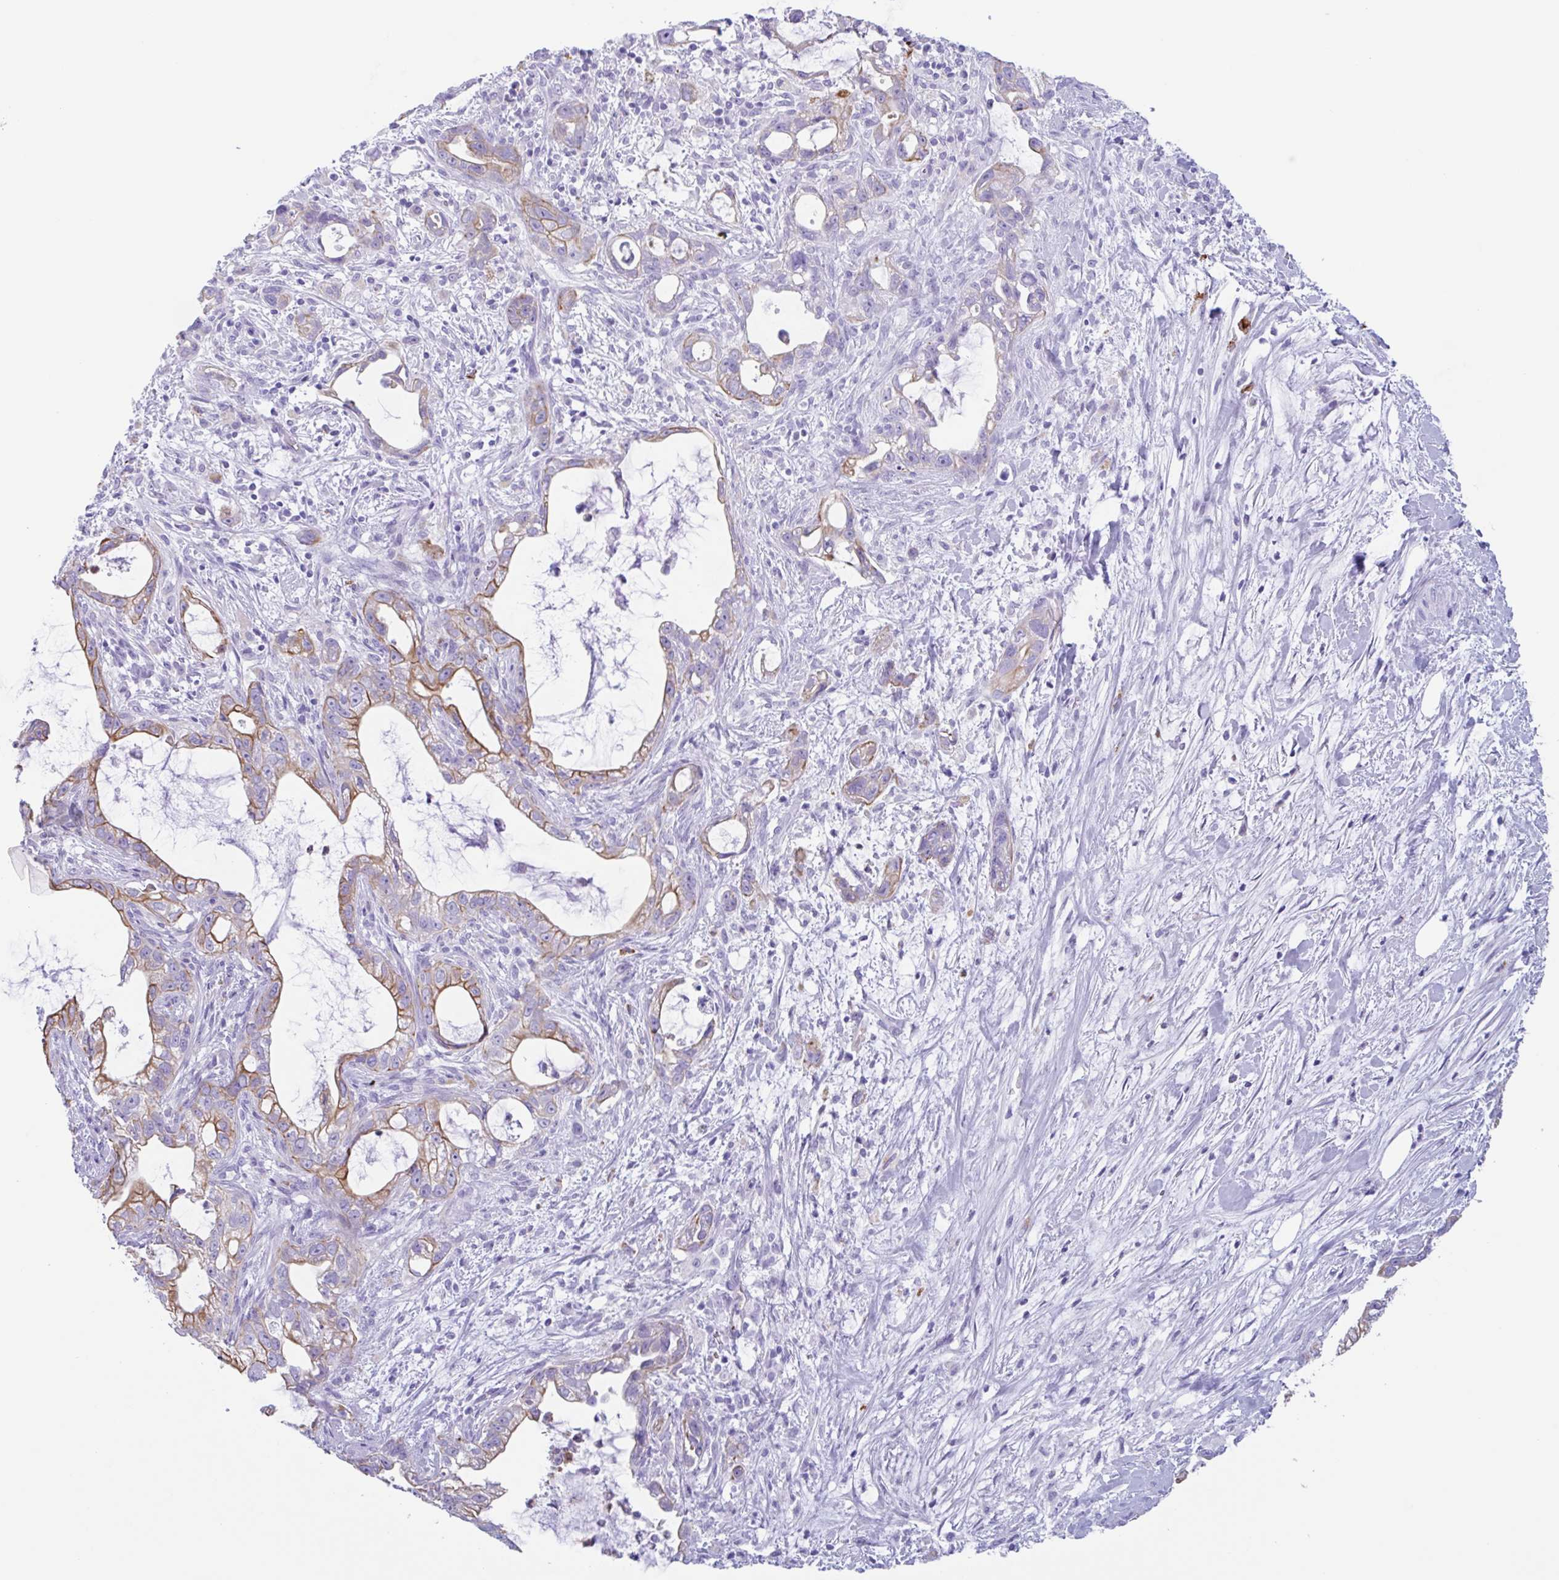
{"staining": {"intensity": "moderate", "quantity": "25%-75%", "location": "cytoplasmic/membranous"}, "tissue": "pancreatic cancer", "cell_type": "Tumor cells", "image_type": "cancer", "snomed": [{"axis": "morphology", "description": "Adenocarcinoma, NOS"}, {"axis": "topography", "description": "Pancreas"}], "caption": "There is medium levels of moderate cytoplasmic/membranous expression in tumor cells of adenocarcinoma (pancreatic), as demonstrated by immunohistochemical staining (brown color).", "gene": "DTWD2", "patient": {"sex": "male", "age": 70}}